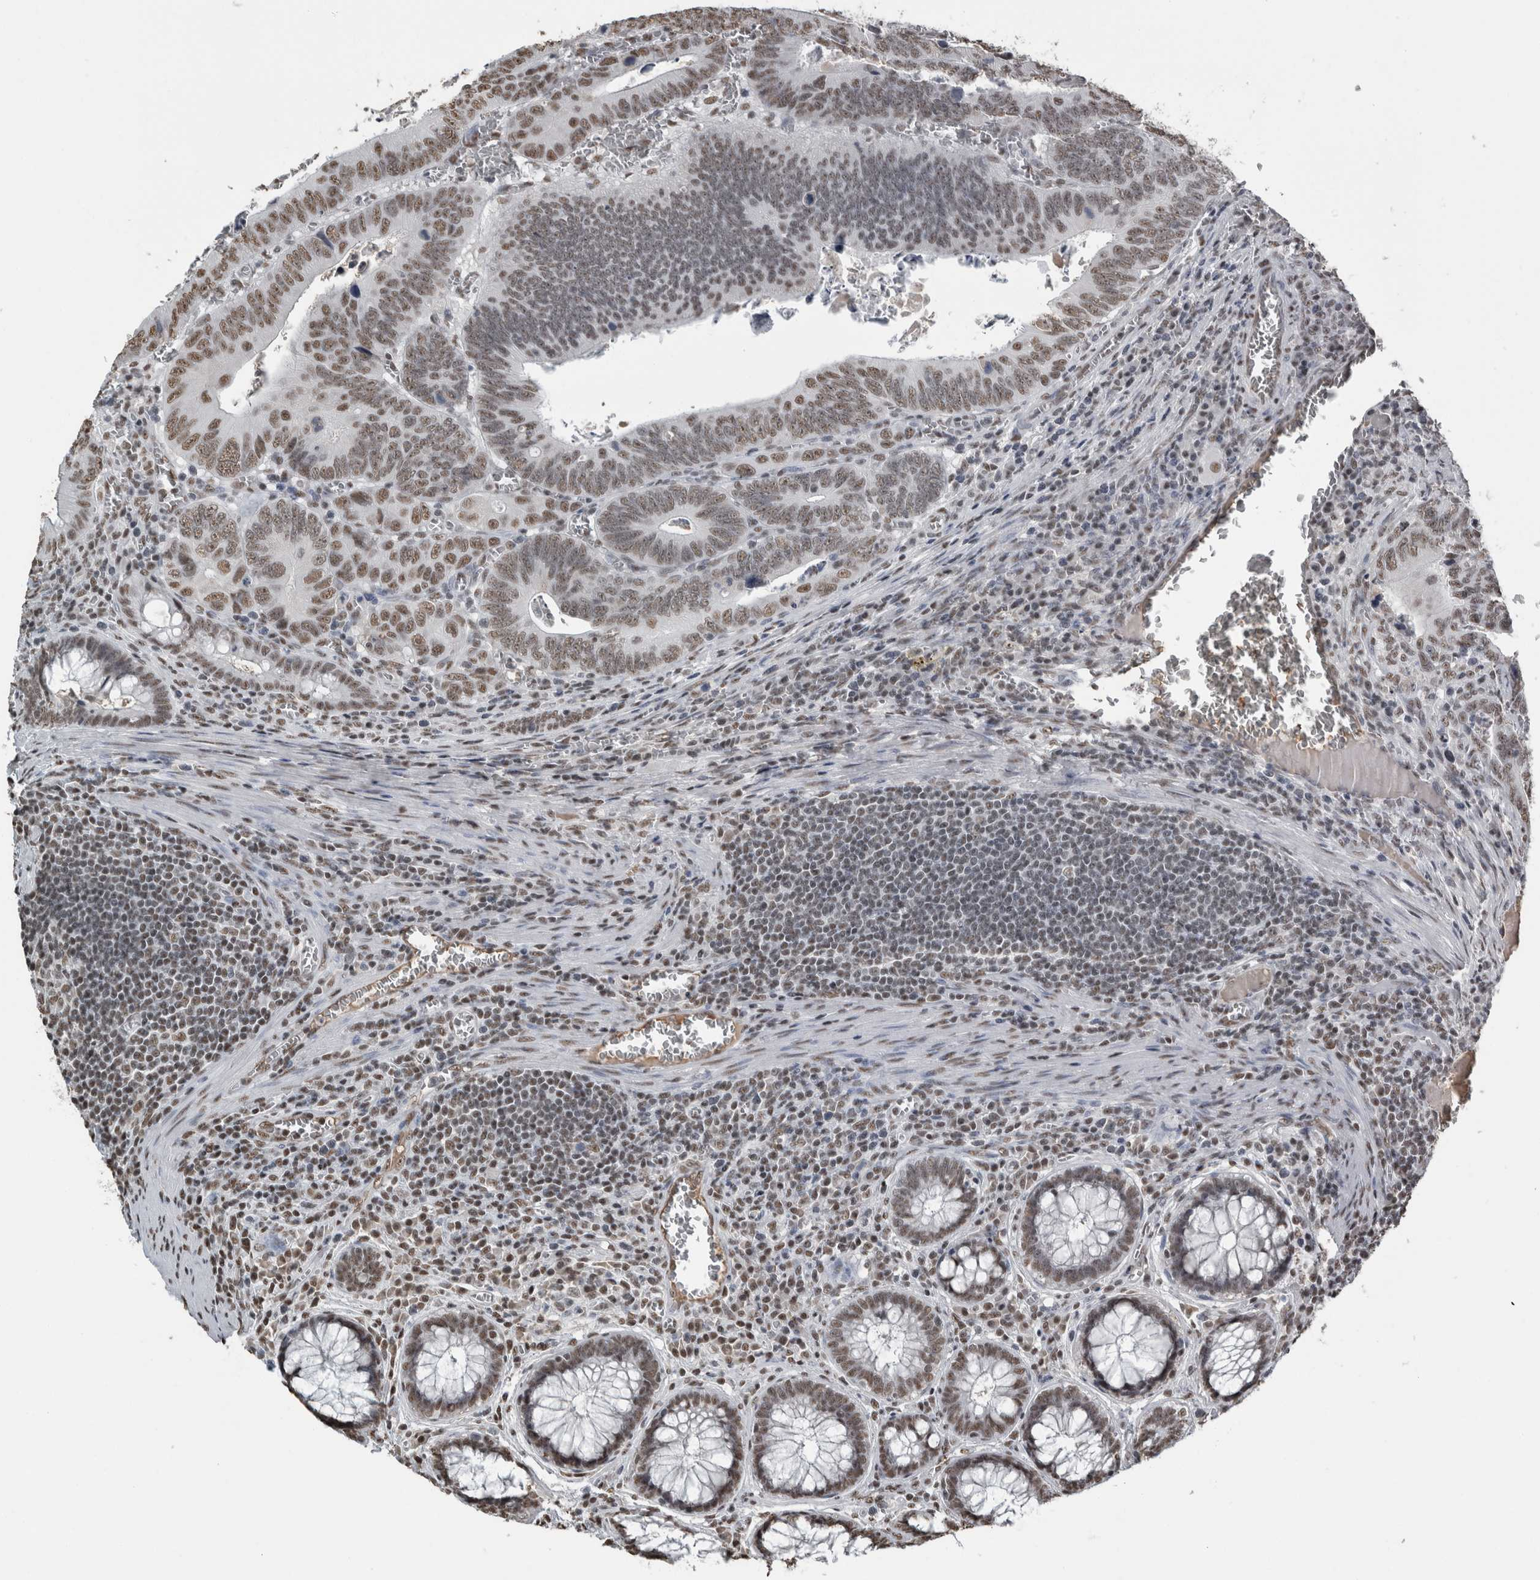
{"staining": {"intensity": "moderate", "quantity": ">75%", "location": "nuclear"}, "tissue": "colorectal cancer", "cell_type": "Tumor cells", "image_type": "cancer", "snomed": [{"axis": "morphology", "description": "Inflammation, NOS"}, {"axis": "morphology", "description": "Adenocarcinoma, NOS"}, {"axis": "topography", "description": "Colon"}], "caption": "Colorectal cancer (adenocarcinoma) tissue exhibits moderate nuclear positivity in about >75% of tumor cells, visualized by immunohistochemistry.", "gene": "TGS1", "patient": {"sex": "male", "age": 72}}